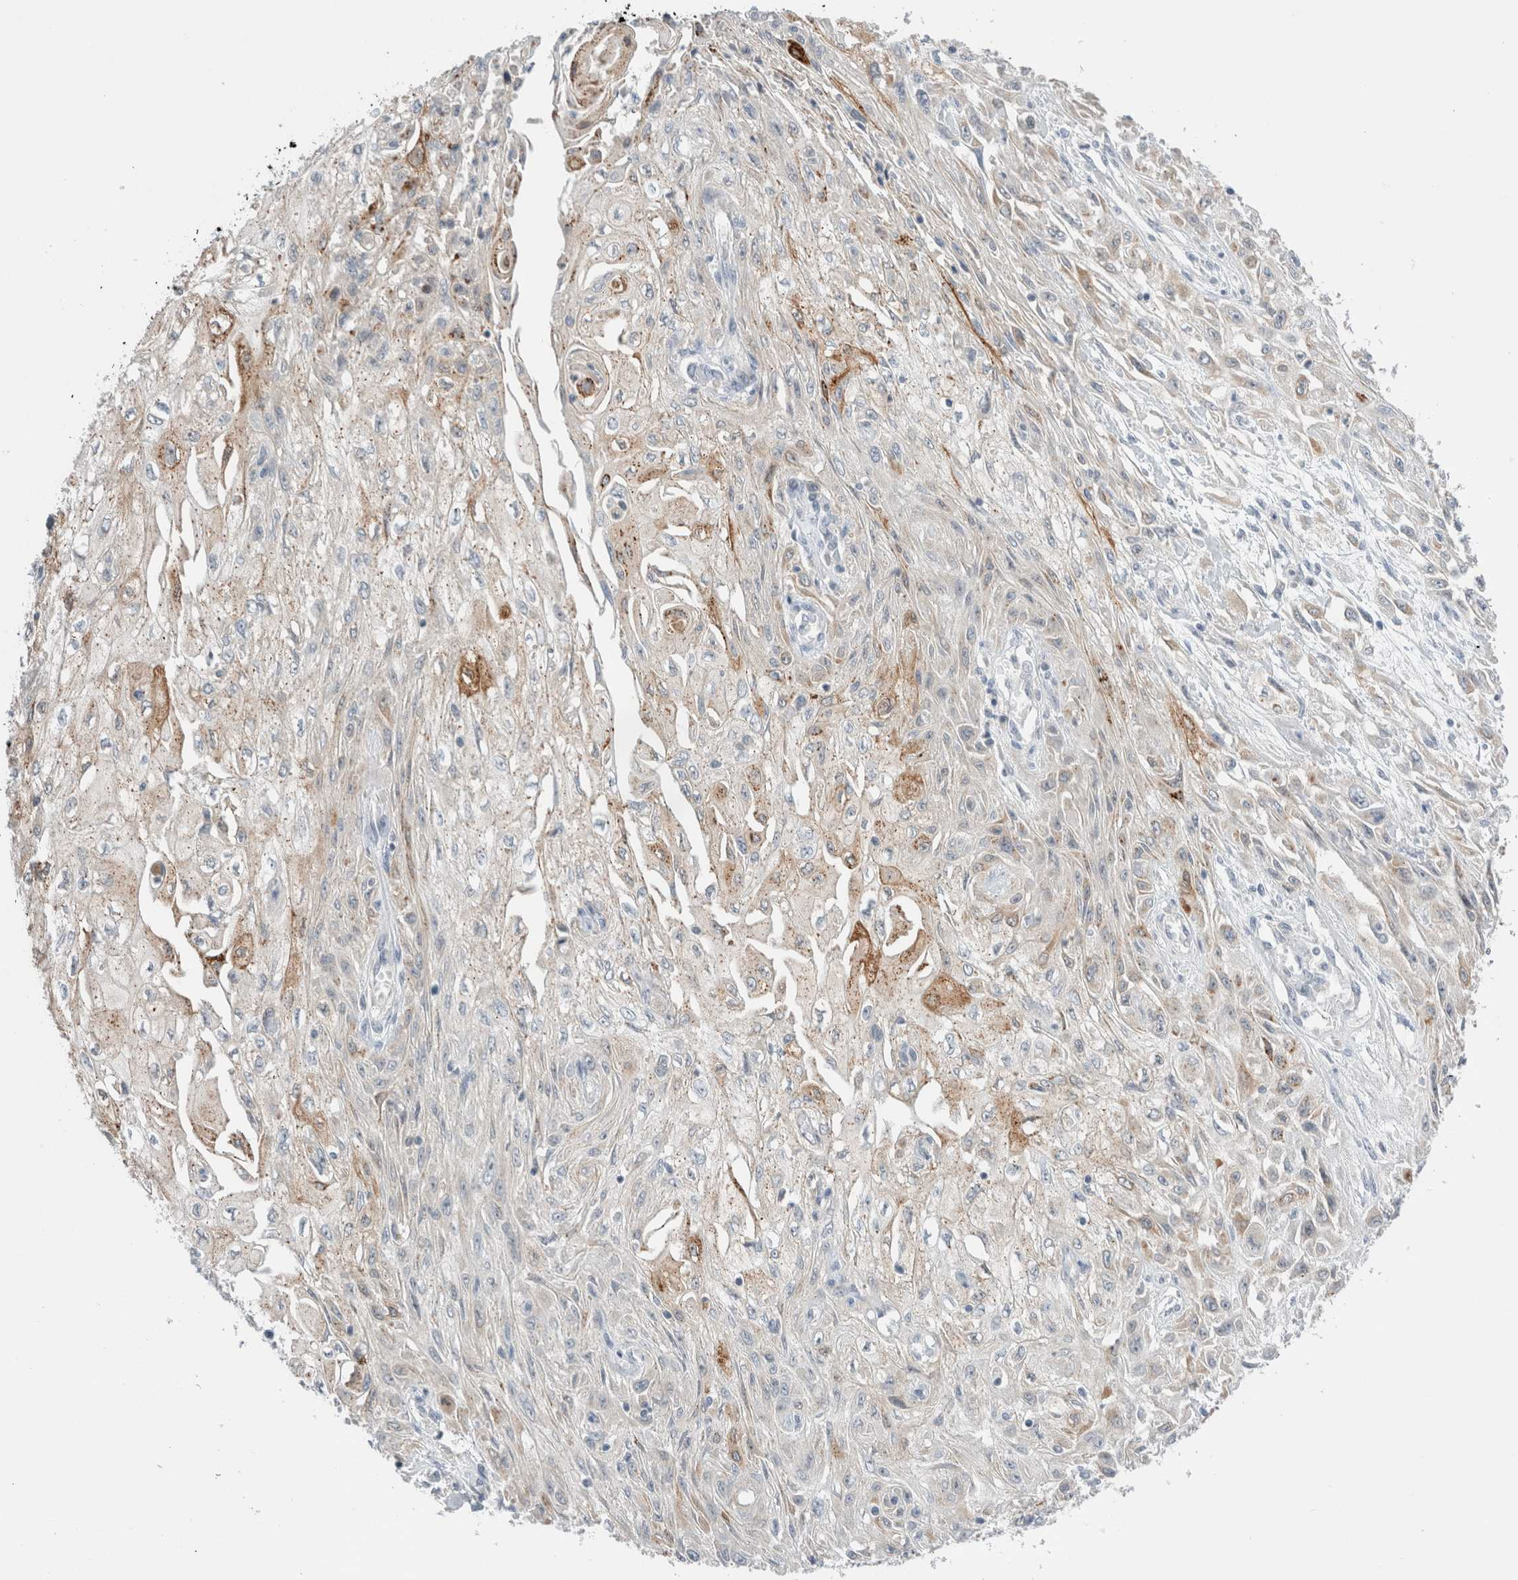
{"staining": {"intensity": "moderate", "quantity": "<25%", "location": "cytoplasmic/membranous"}, "tissue": "skin cancer", "cell_type": "Tumor cells", "image_type": "cancer", "snomed": [{"axis": "morphology", "description": "Squamous cell carcinoma, NOS"}, {"axis": "morphology", "description": "Squamous cell carcinoma, metastatic, NOS"}, {"axis": "topography", "description": "Skin"}, {"axis": "topography", "description": "Lymph node"}], "caption": "IHC of skin cancer (metastatic squamous cell carcinoma) exhibits low levels of moderate cytoplasmic/membranous positivity in approximately <25% of tumor cells.", "gene": "SDR16C5", "patient": {"sex": "male", "age": 75}}